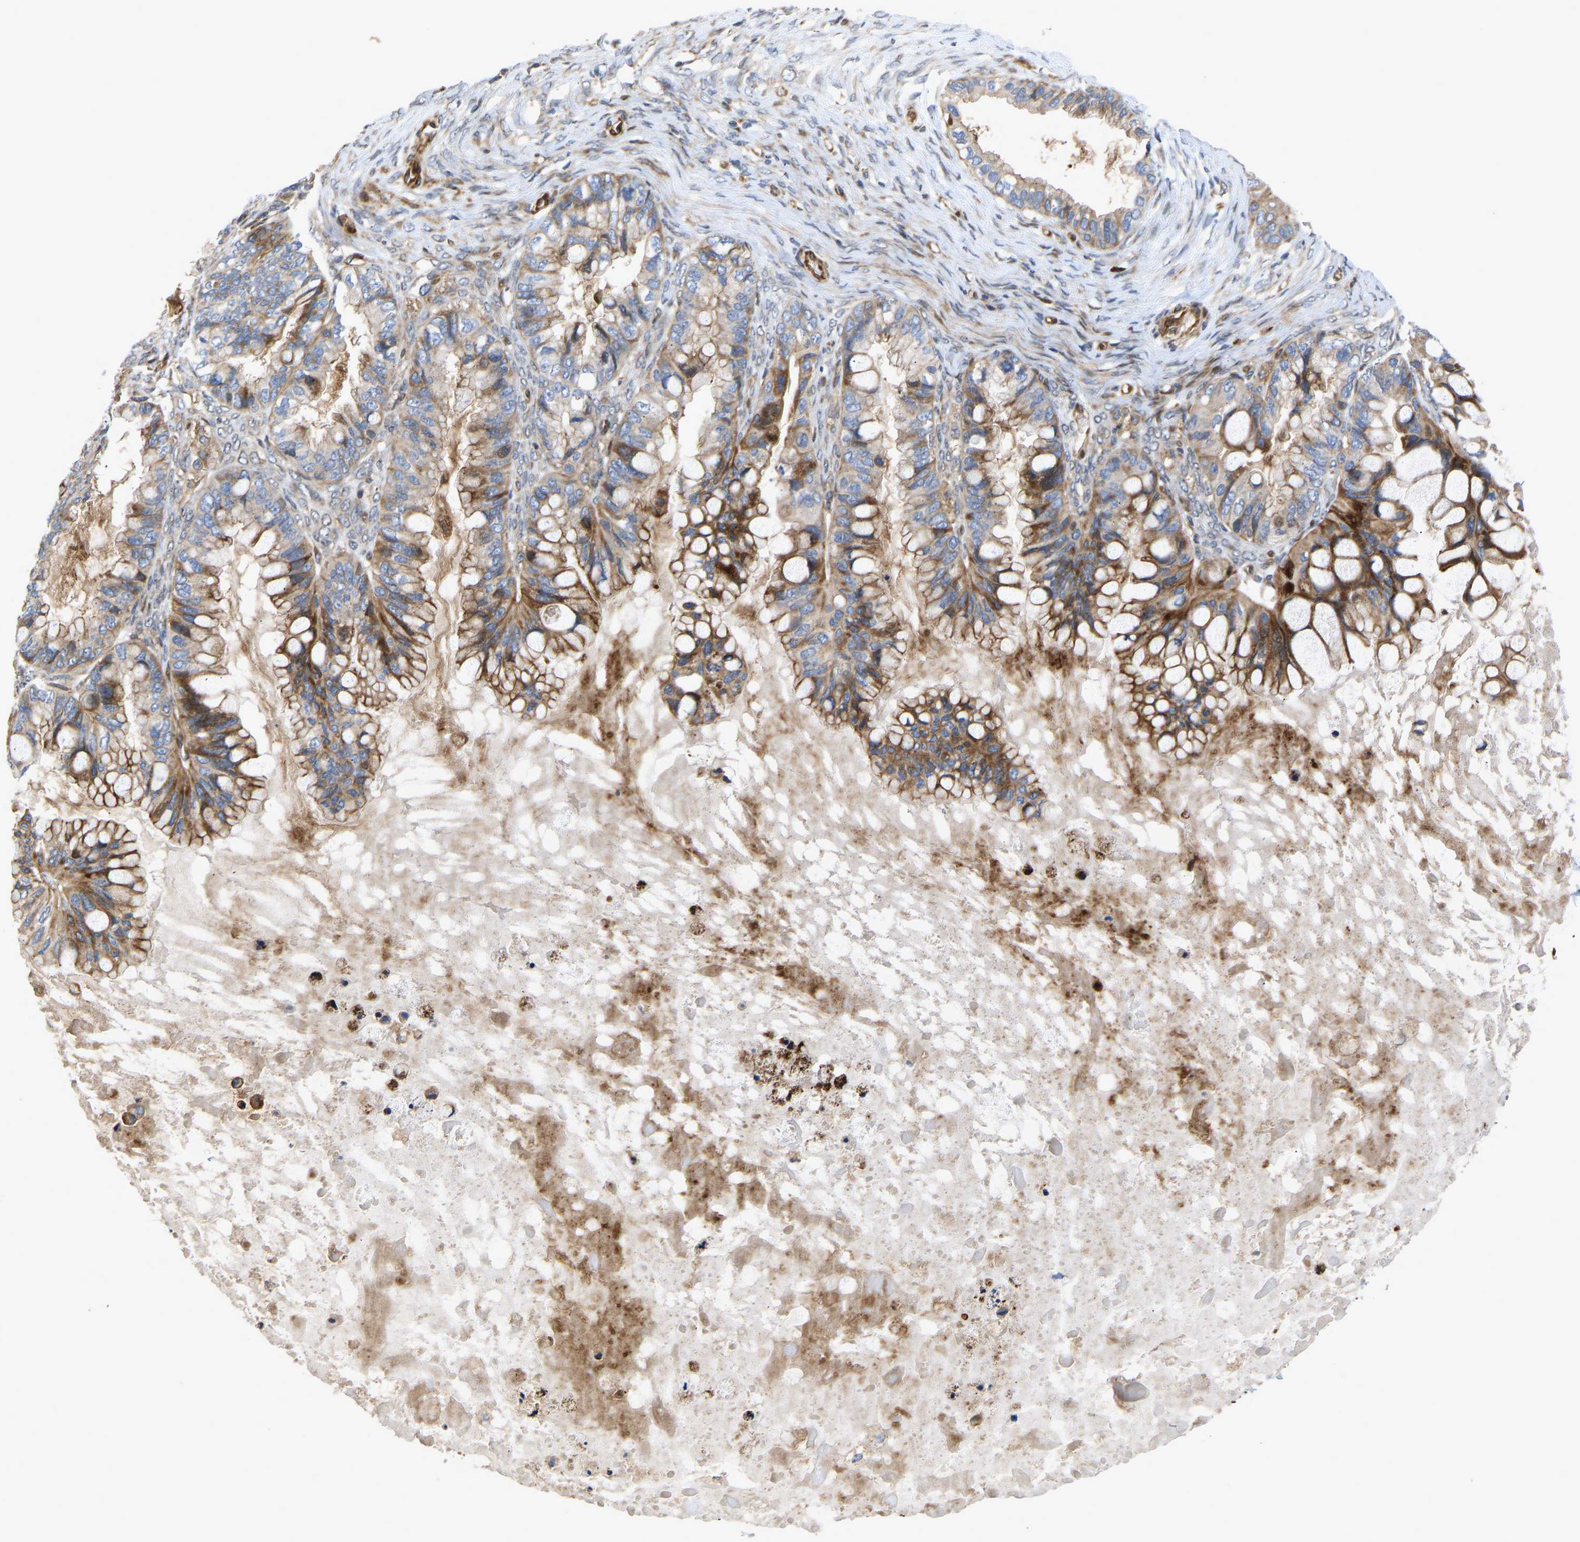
{"staining": {"intensity": "moderate", "quantity": ">75%", "location": "cytoplasmic/membranous"}, "tissue": "ovarian cancer", "cell_type": "Tumor cells", "image_type": "cancer", "snomed": [{"axis": "morphology", "description": "Cystadenocarcinoma, mucinous, NOS"}, {"axis": "topography", "description": "Ovary"}], "caption": "Brown immunohistochemical staining in ovarian mucinous cystadenocarcinoma reveals moderate cytoplasmic/membranous expression in approximately >75% of tumor cells.", "gene": "TMEM38B", "patient": {"sex": "female", "age": 80}}